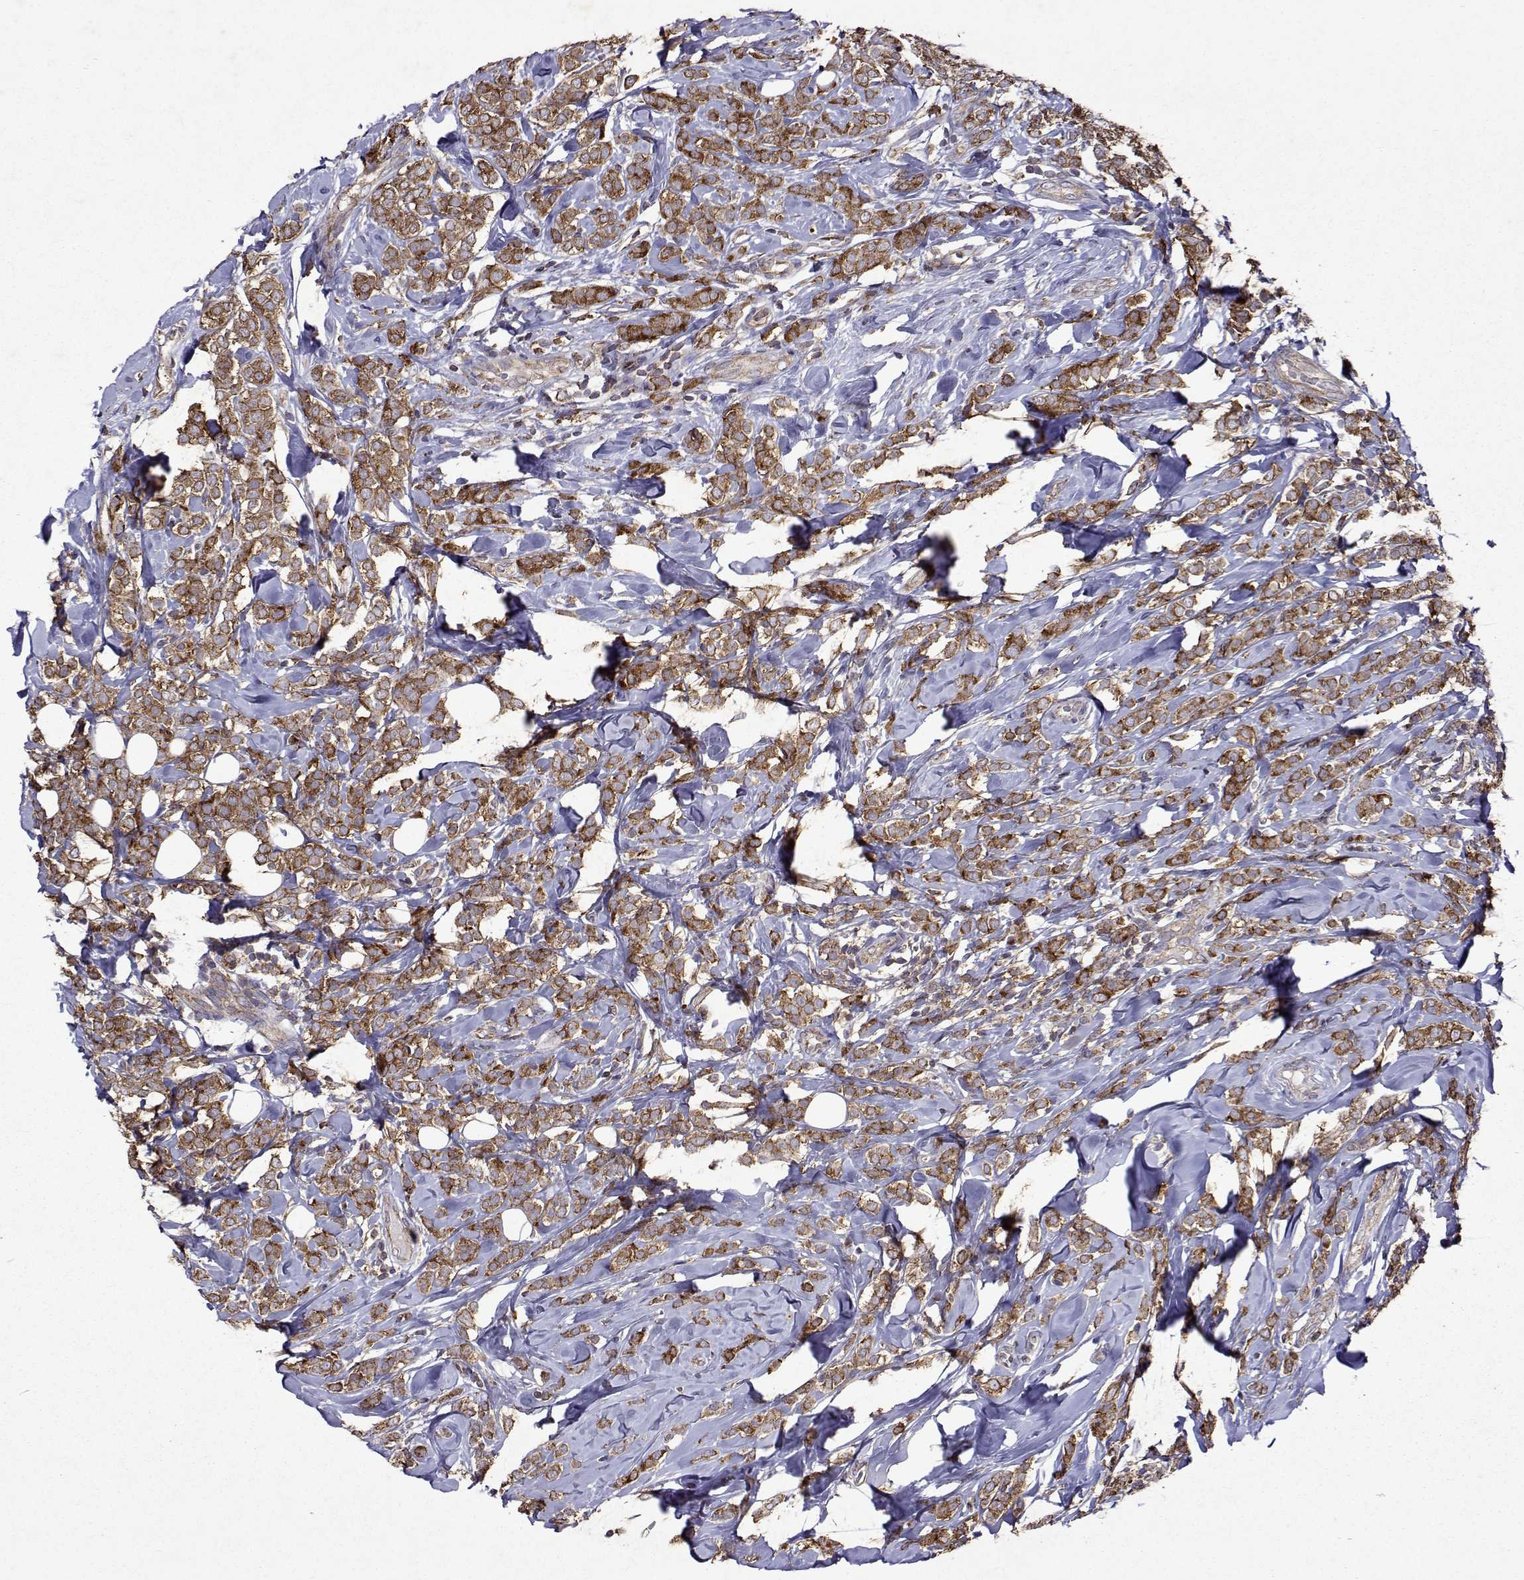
{"staining": {"intensity": "moderate", "quantity": ">75%", "location": "cytoplasmic/membranous"}, "tissue": "breast cancer", "cell_type": "Tumor cells", "image_type": "cancer", "snomed": [{"axis": "morphology", "description": "Lobular carcinoma"}, {"axis": "topography", "description": "Breast"}], "caption": "An image showing moderate cytoplasmic/membranous expression in about >75% of tumor cells in lobular carcinoma (breast), as visualized by brown immunohistochemical staining.", "gene": "TARBP2", "patient": {"sex": "female", "age": 49}}